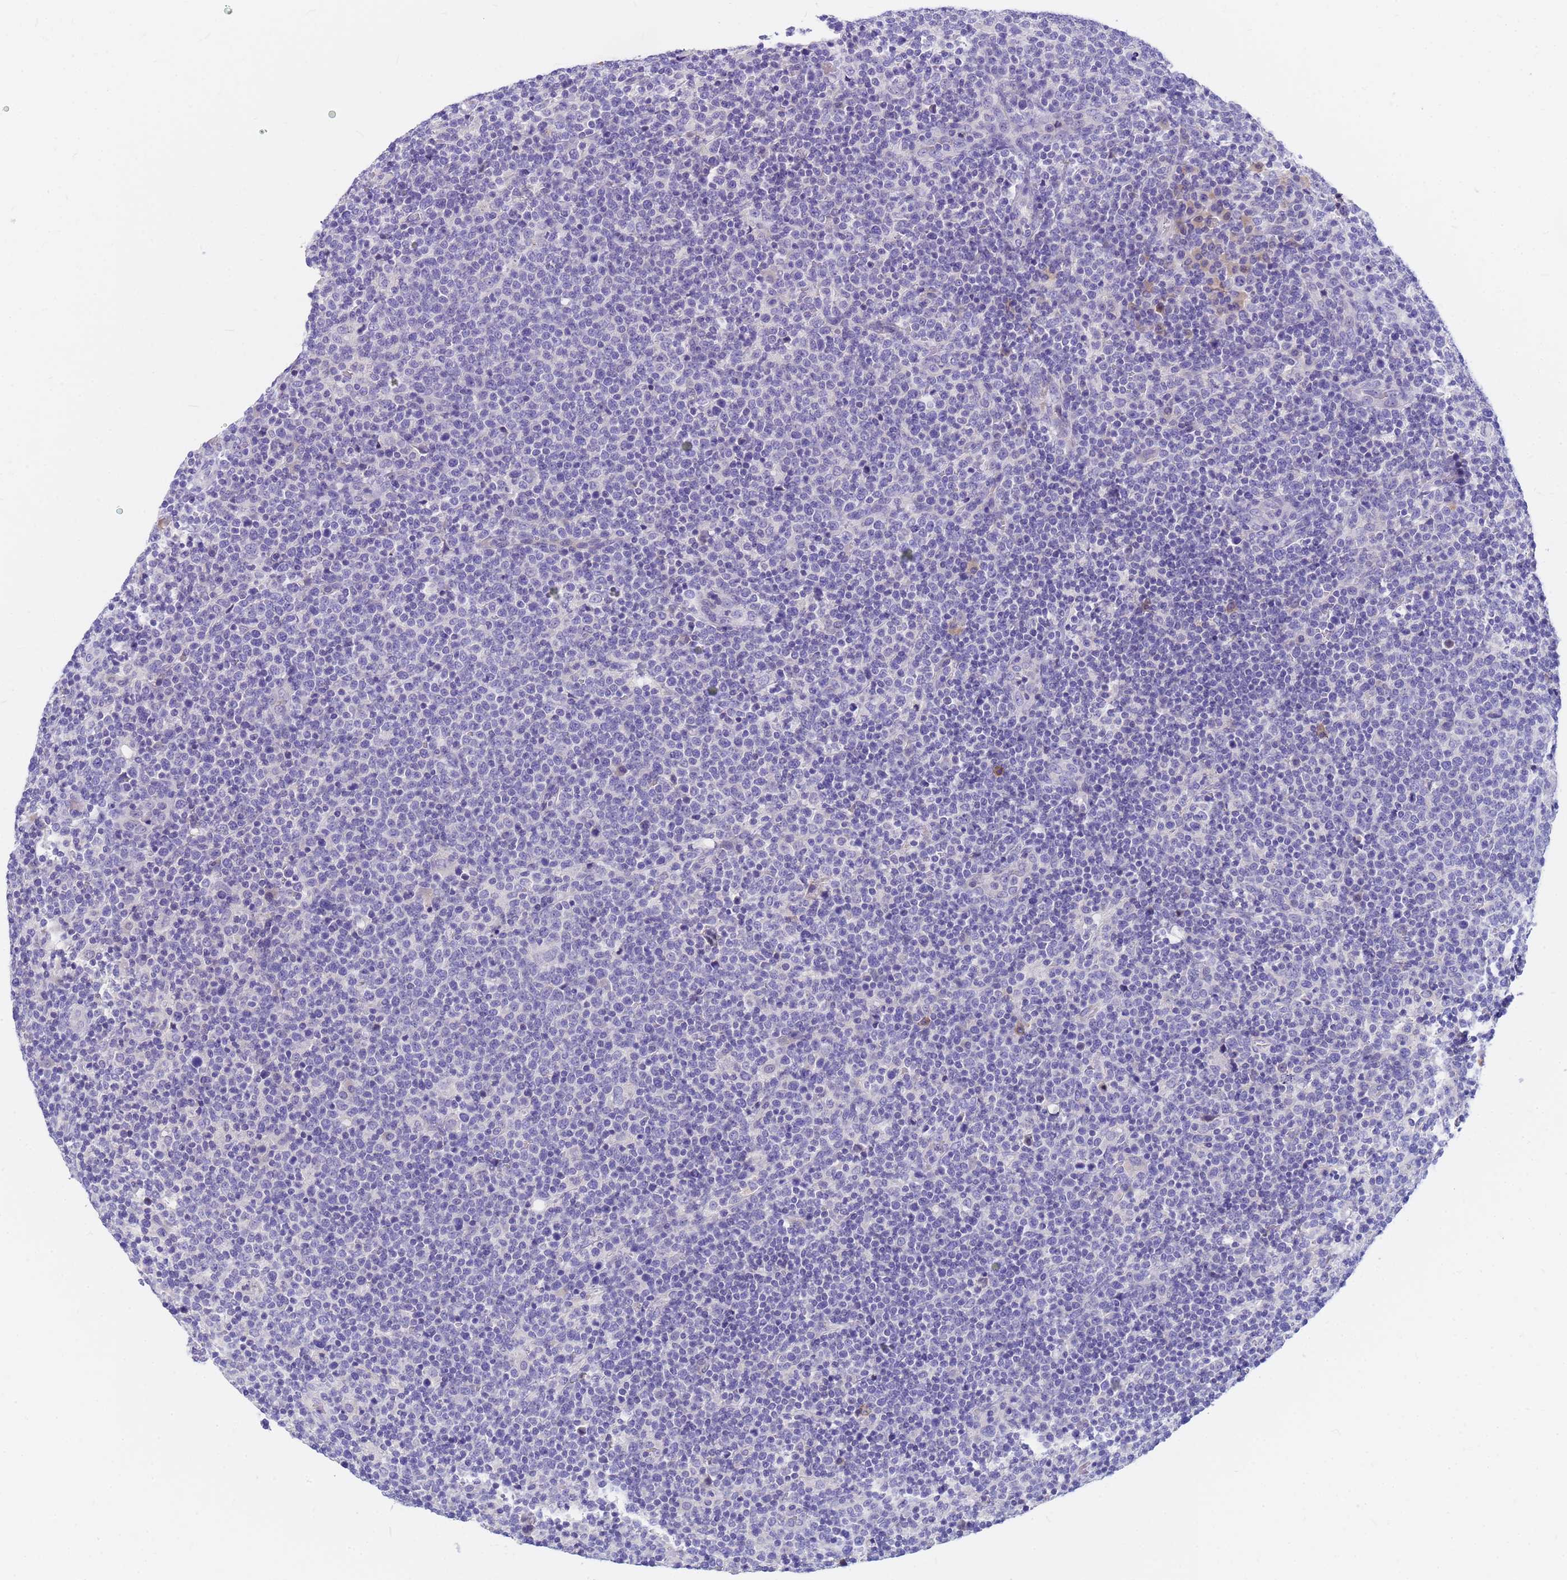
{"staining": {"intensity": "negative", "quantity": "none", "location": "none"}, "tissue": "lymphoma", "cell_type": "Tumor cells", "image_type": "cancer", "snomed": [{"axis": "morphology", "description": "Malignant lymphoma, non-Hodgkin's type, High grade"}, {"axis": "topography", "description": "Lymph node"}], "caption": "Malignant lymphoma, non-Hodgkin's type (high-grade) stained for a protein using immunohistochemistry (IHC) displays no expression tumor cells.", "gene": "DPRX", "patient": {"sex": "male", "age": 61}}